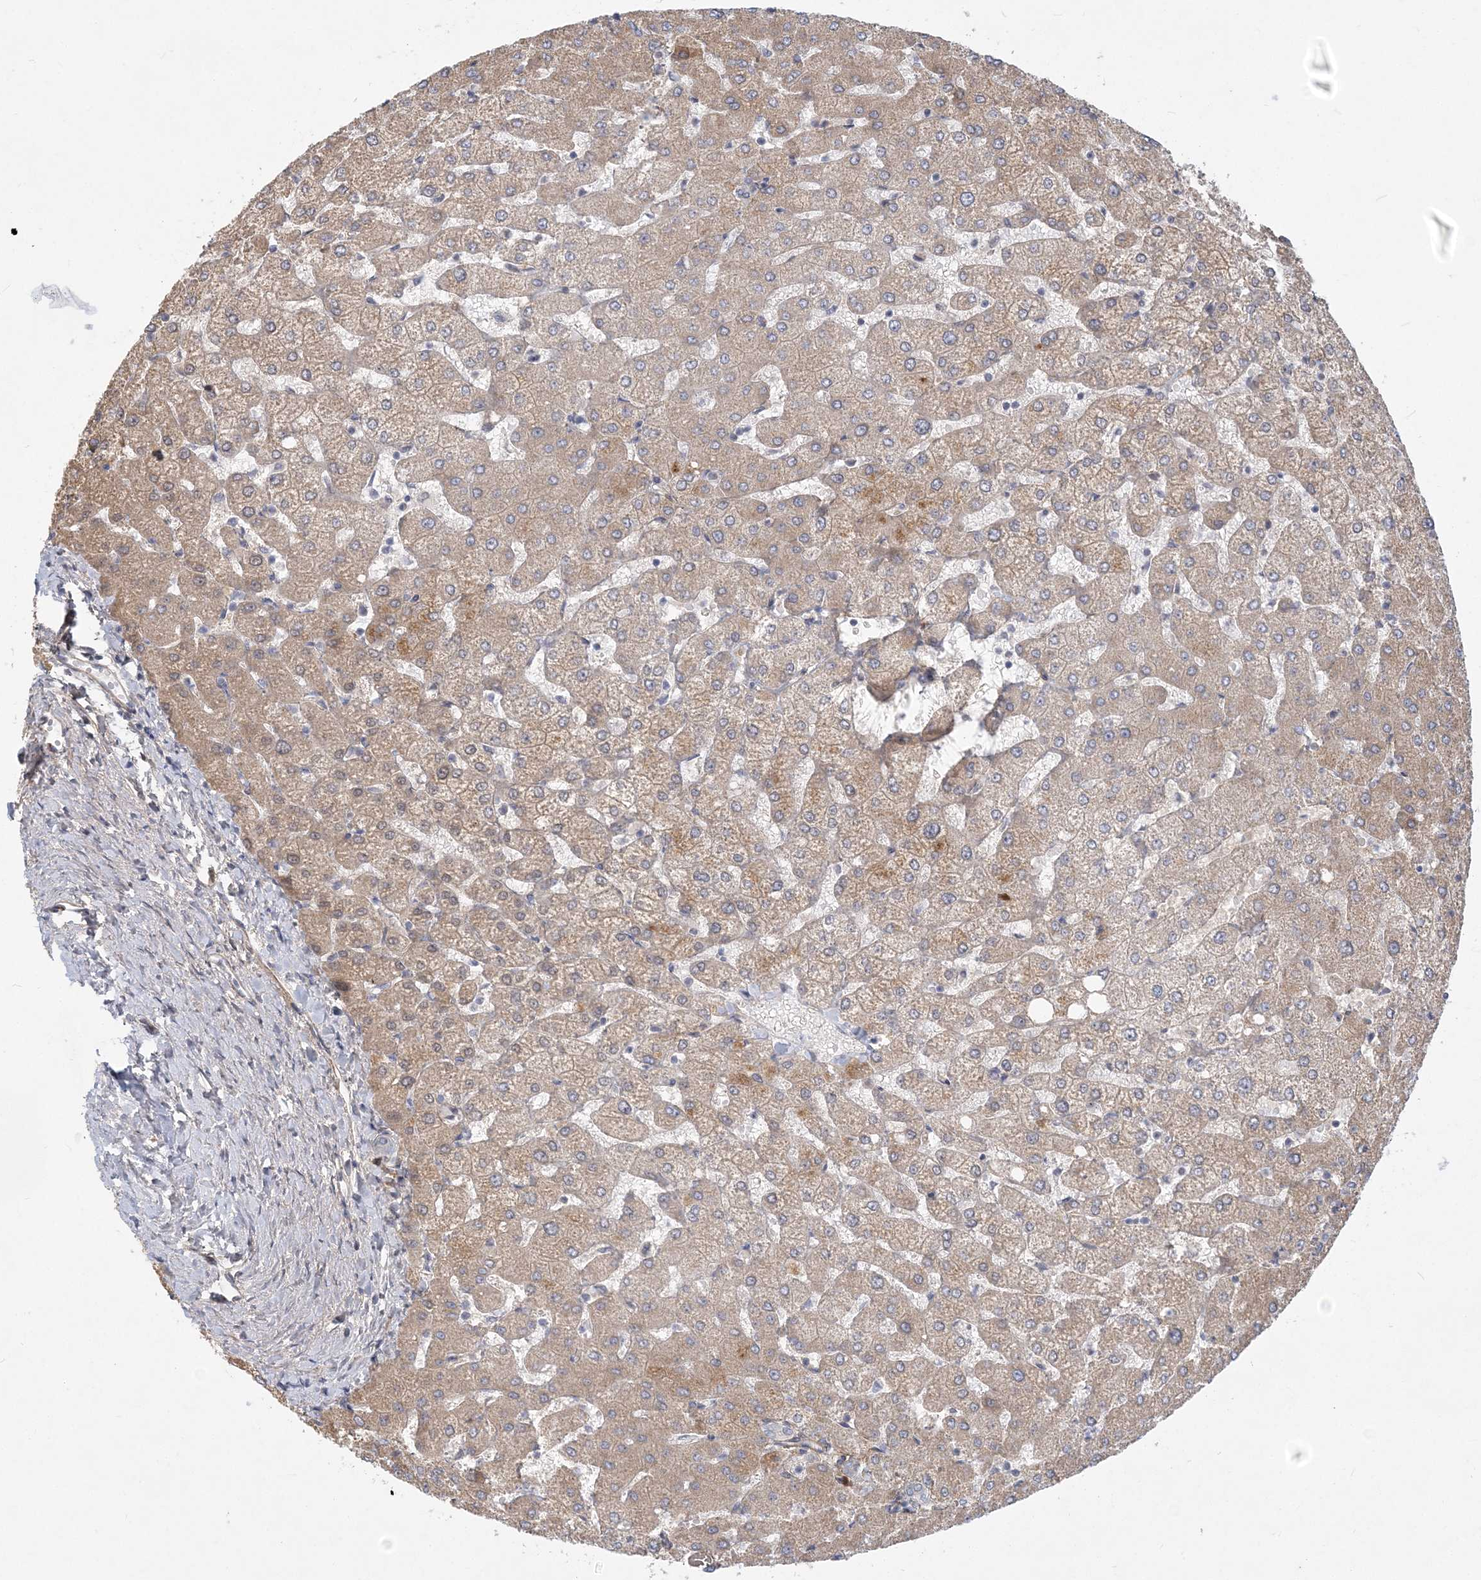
{"staining": {"intensity": "negative", "quantity": "none", "location": "none"}, "tissue": "liver", "cell_type": "Cholangiocytes", "image_type": "normal", "snomed": [{"axis": "morphology", "description": "Normal tissue, NOS"}, {"axis": "topography", "description": "Liver"}], "caption": "High magnification brightfield microscopy of normal liver stained with DAB (brown) and counterstained with hematoxylin (blue): cholangiocytes show no significant staining.", "gene": "GMPPA", "patient": {"sex": "female", "age": 54}}